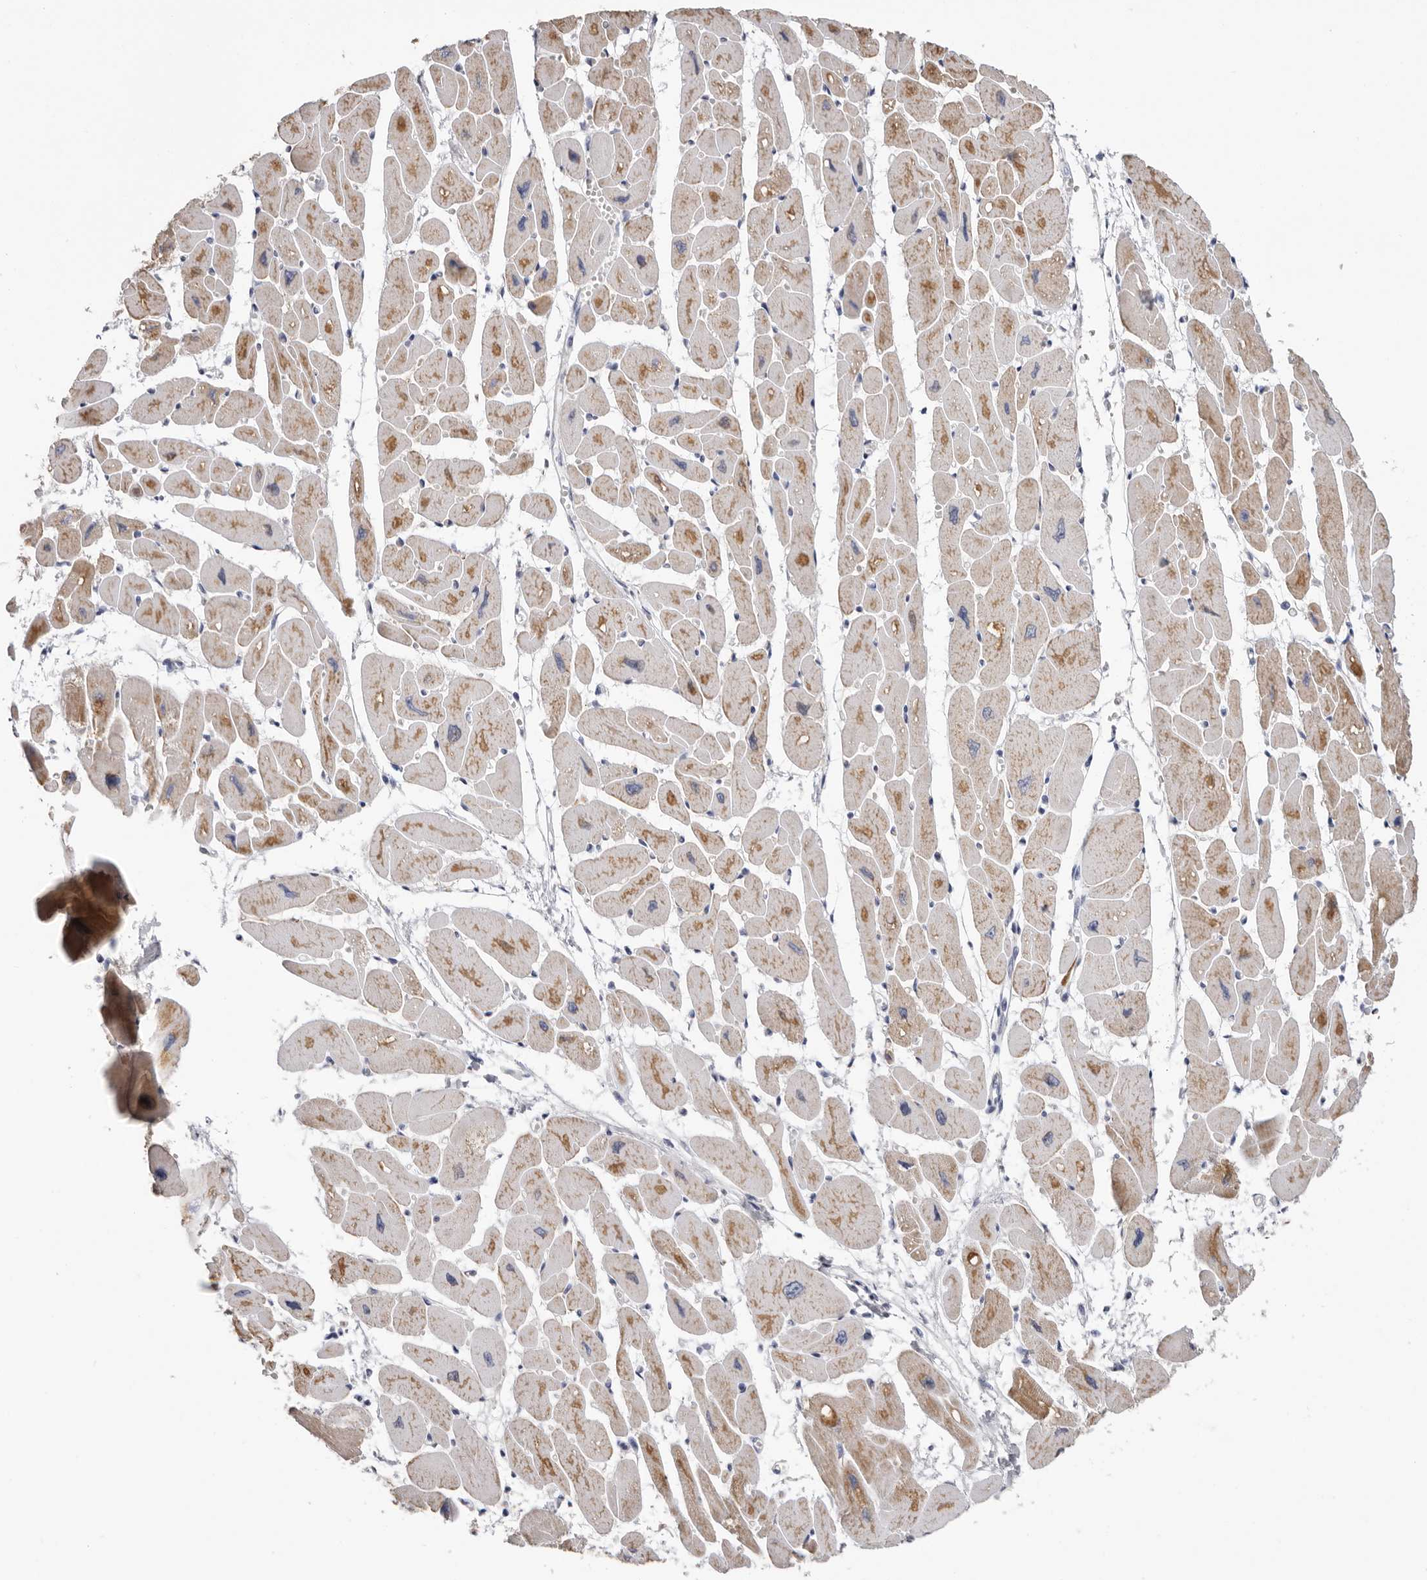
{"staining": {"intensity": "moderate", "quantity": "25%-75%", "location": "cytoplasmic/membranous"}, "tissue": "heart muscle", "cell_type": "Cardiomyocytes", "image_type": "normal", "snomed": [{"axis": "morphology", "description": "Normal tissue, NOS"}, {"axis": "topography", "description": "Heart"}], "caption": "Immunohistochemistry (IHC) of normal heart muscle exhibits medium levels of moderate cytoplasmic/membranous expression in approximately 25%-75% of cardiomyocytes.", "gene": "RSPO2", "patient": {"sex": "female", "age": 54}}